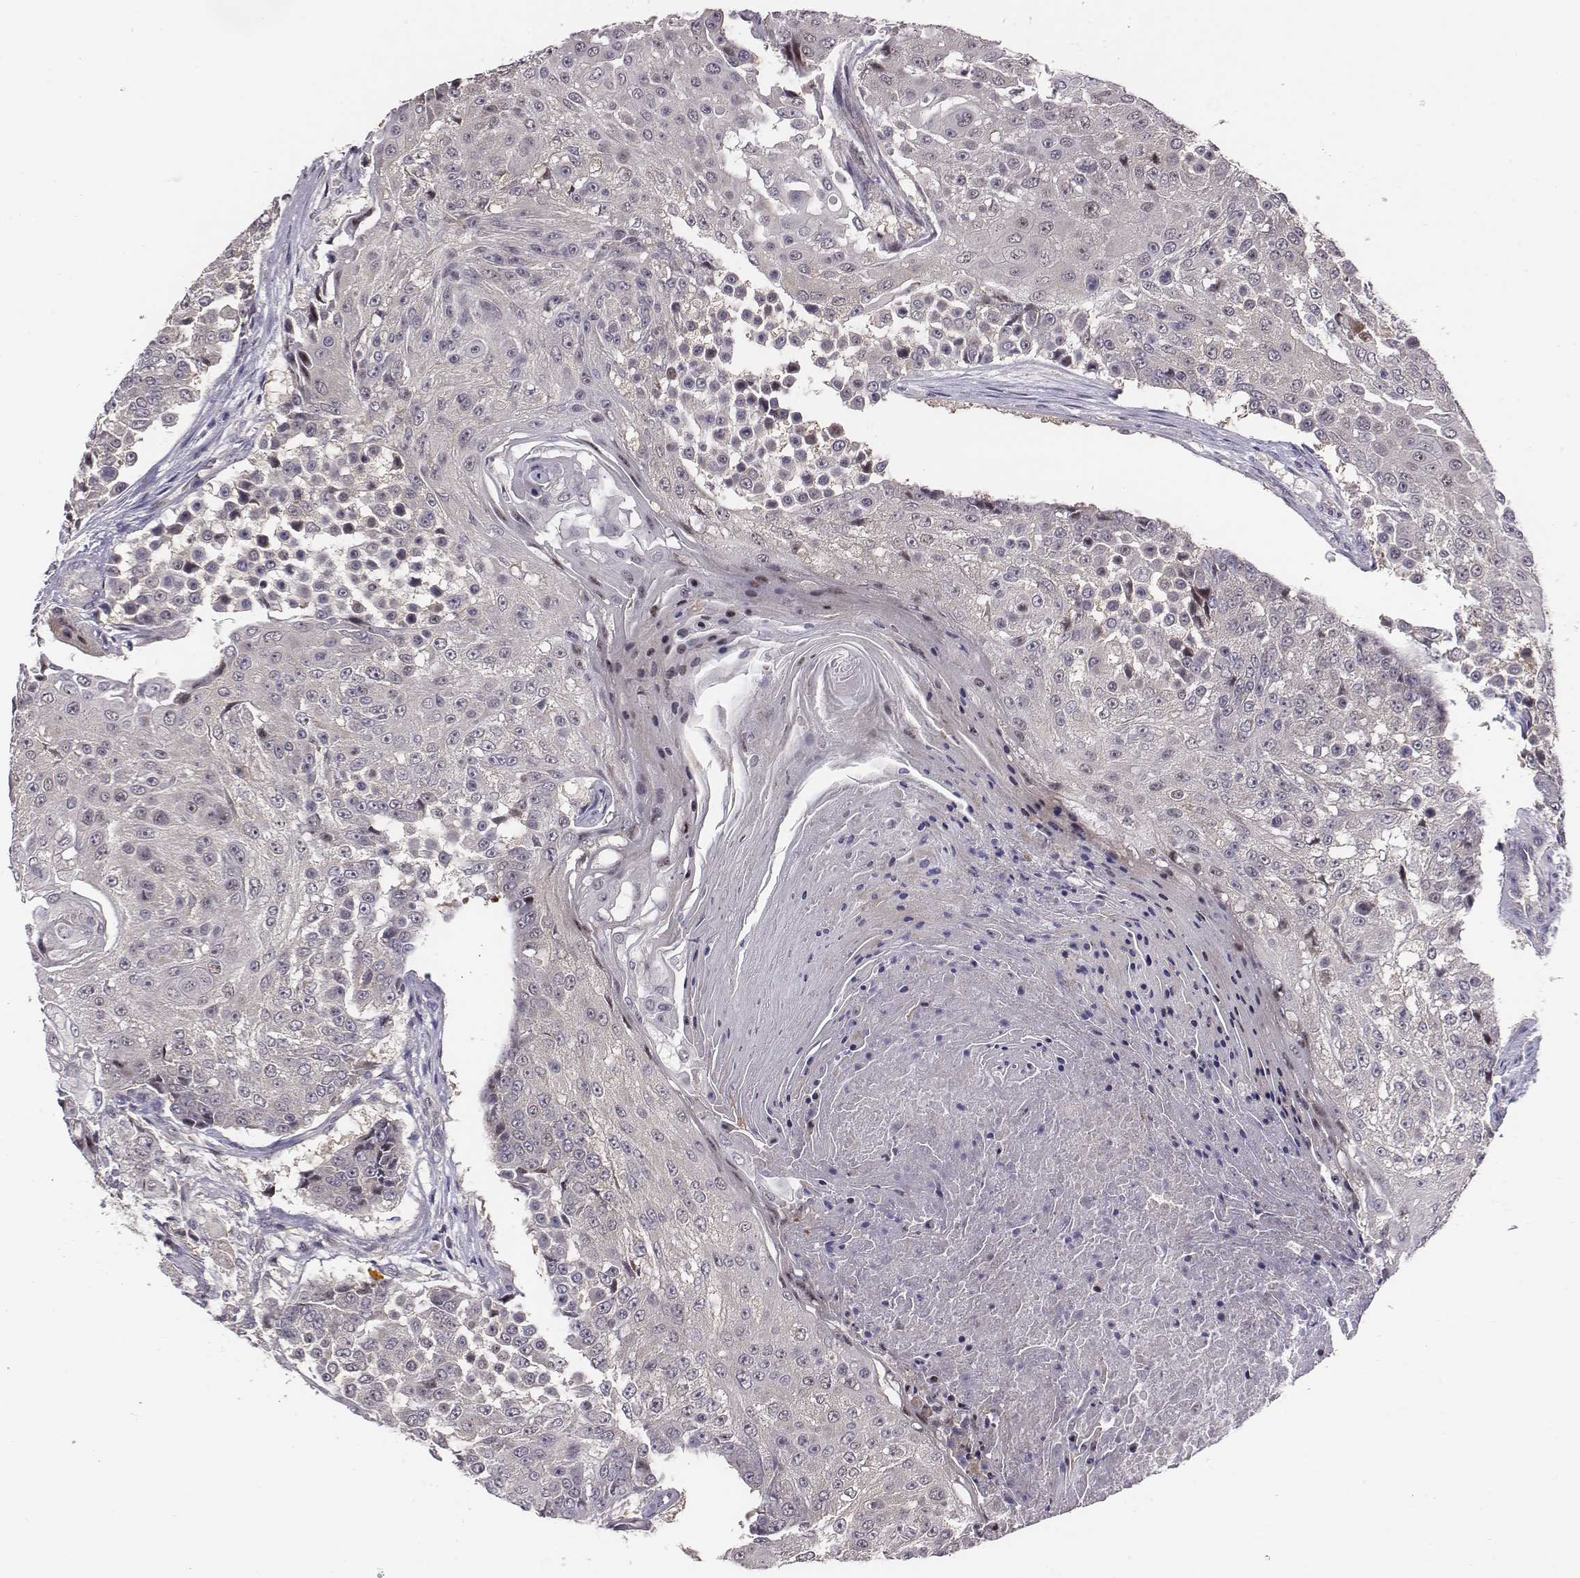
{"staining": {"intensity": "negative", "quantity": "none", "location": "none"}, "tissue": "urothelial cancer", "cell_type": "Tumor cells", "image_type": "cancer", "snomed": [{"axis": "morphology", "description": "Urothelial carcinoma, High grade"}, {"axis": "topography", "description": "Urinary bladder"}], "caption": "The micrograph displays no significant expression in tumor cells of high-grade urothelial carcinoma. (Stains: DAB (3,3'-diaminobenzidine) immunohistochemistry (IHC) with hematoxylin counter stain, Microscopy: brightfield microscopy at high magnification).", "gene": "SMURF2", "patient": {"sex": "female", "age": 63}}